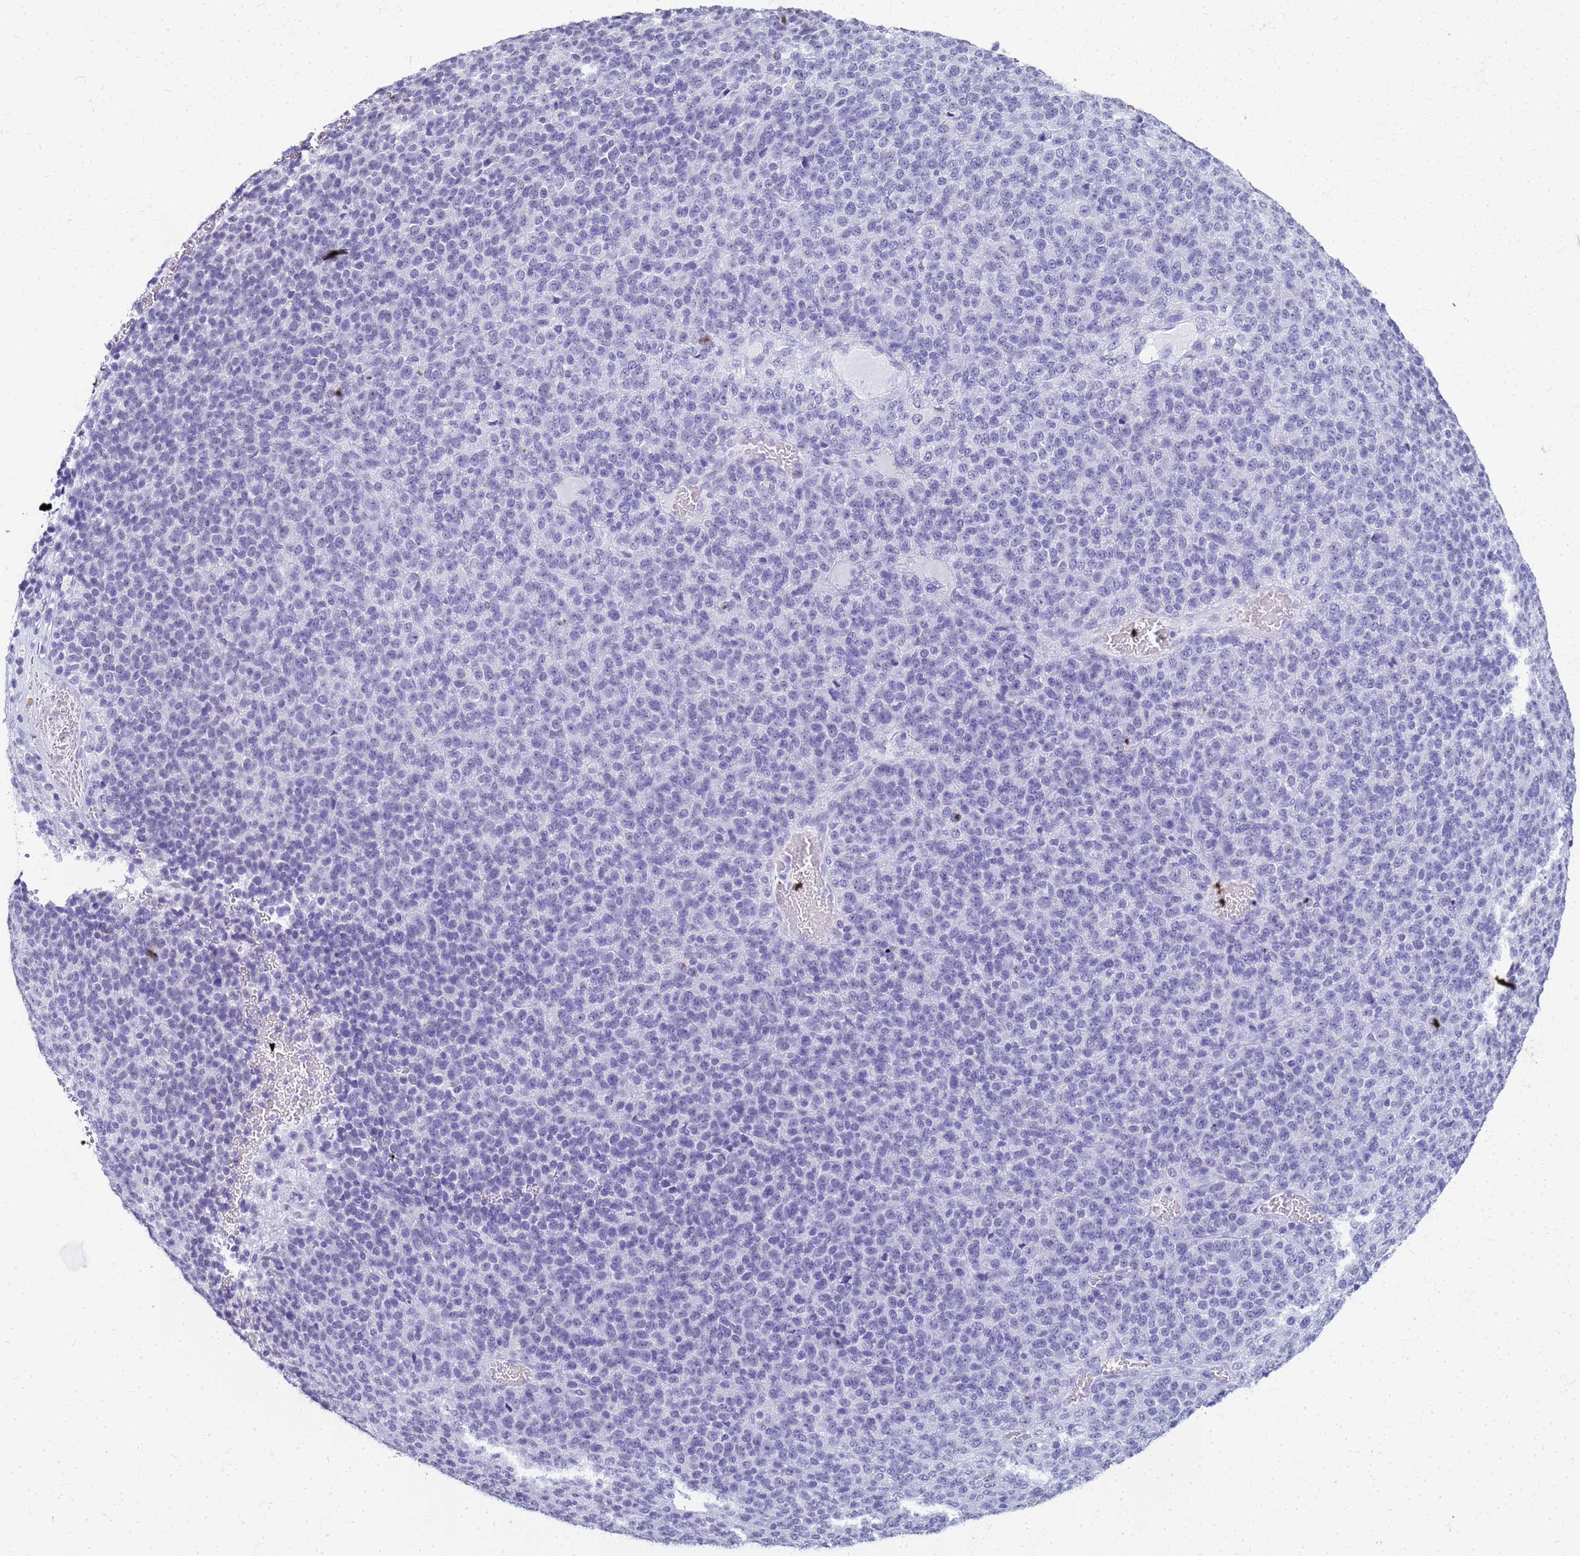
{"staining": {"intensity": "negative", "quantity": "none", "location": "none"}, "tissue": "melanoma", "cell_type": "Tumor cells", "image_type": "cancer", "snomed": [{"axis": "morphology", "description": "Malignant melanoma, Metastatic site"}, {"axis": "topography", "description": "Brain"}], "caption": "The image shows no staining of tumor cells in malignant melanoma (metastatic site).", "gene": "SLC7A9", "patient": {"sex": "female", "age": 56}}